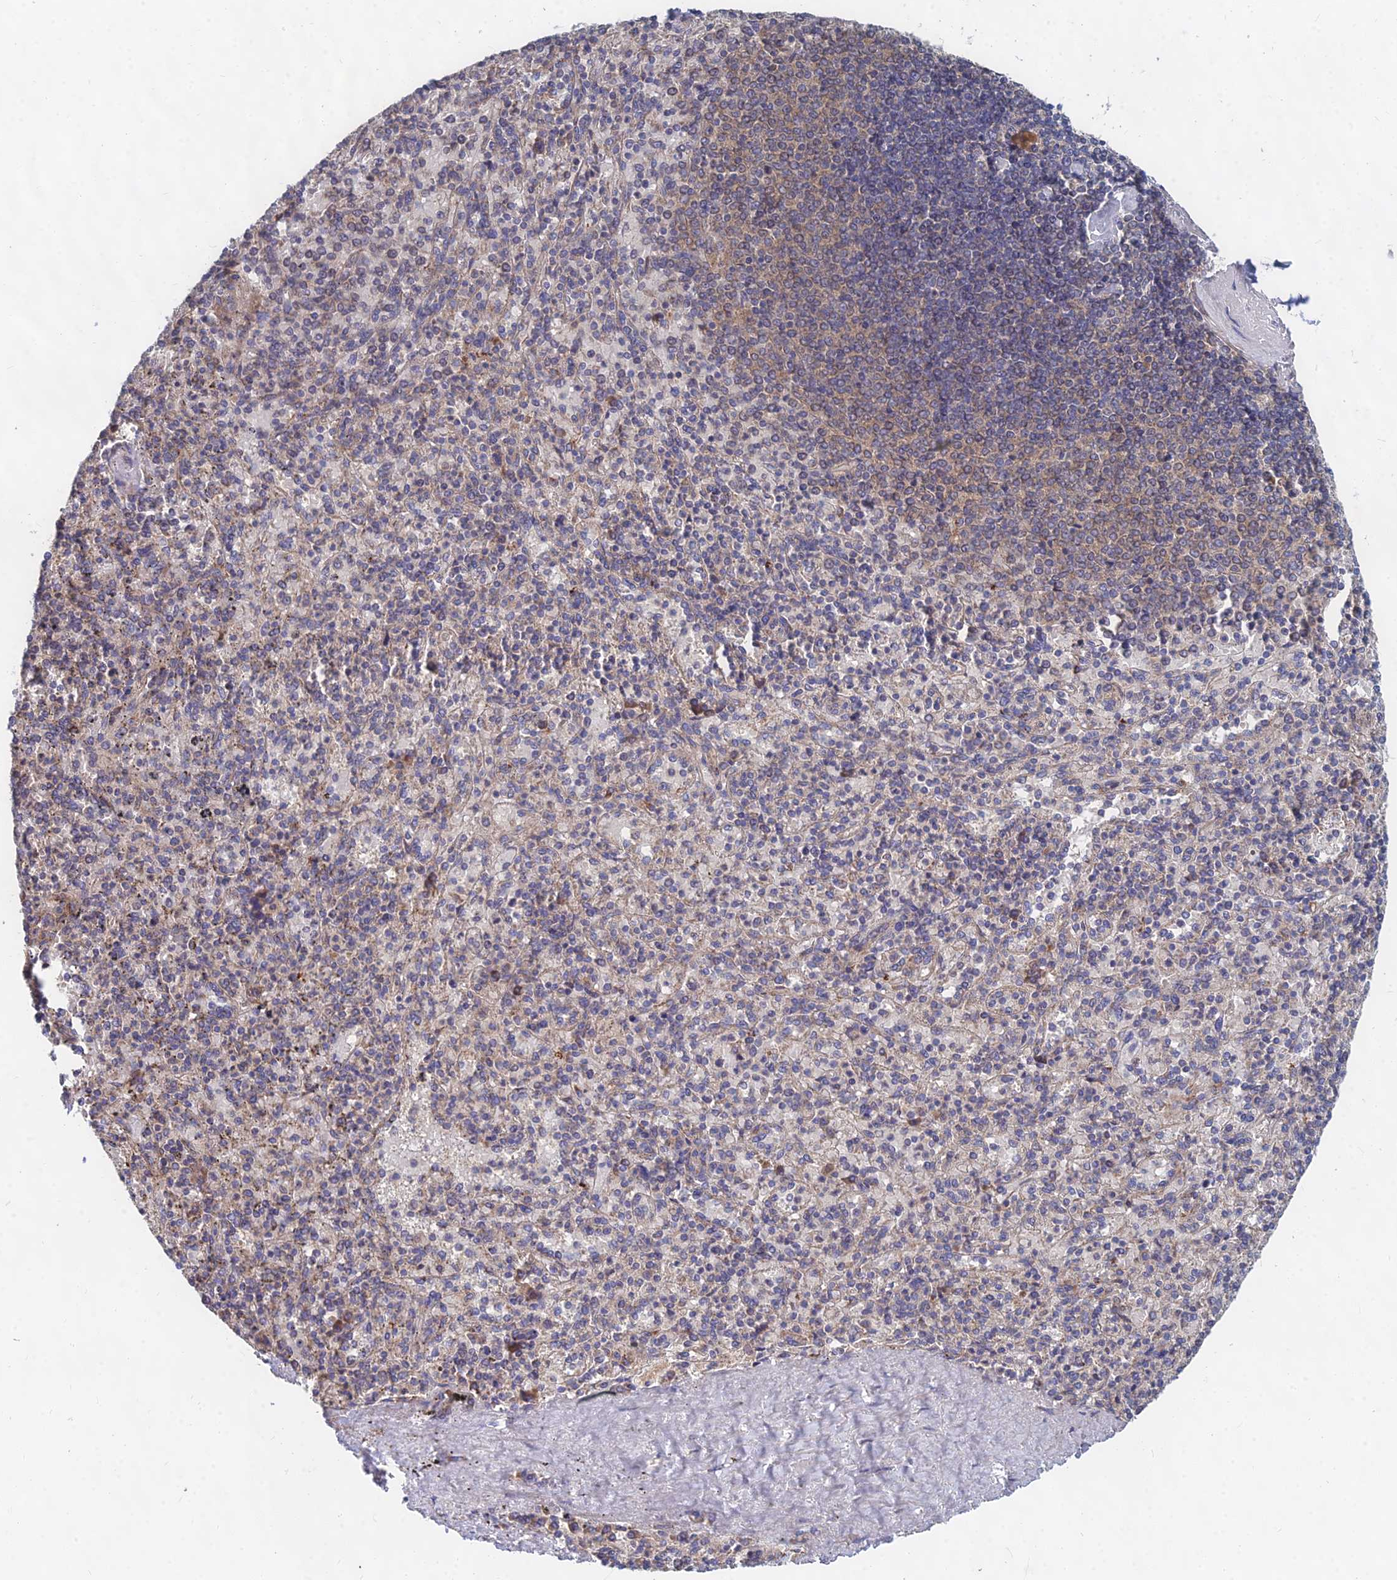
{"staining": {"intensity": "weak", "quantity": "<25%", "location": "cytoplasmic/membranous"}, "tissue": "spleen", "cell_type": "Cells in red pulp", "image_type": "normal", "snomed": [{"axis": "morphology", "description": "Normal tissue, NOS"}, {"axis": "topography", "description": "Spleen"}], "caption": "Immunohistochemical staining of benign spleen shows no significant positivity in cells in red pulp.", "gene": "CCZ1B", "patient": {"sex": "male", "age": 82}}